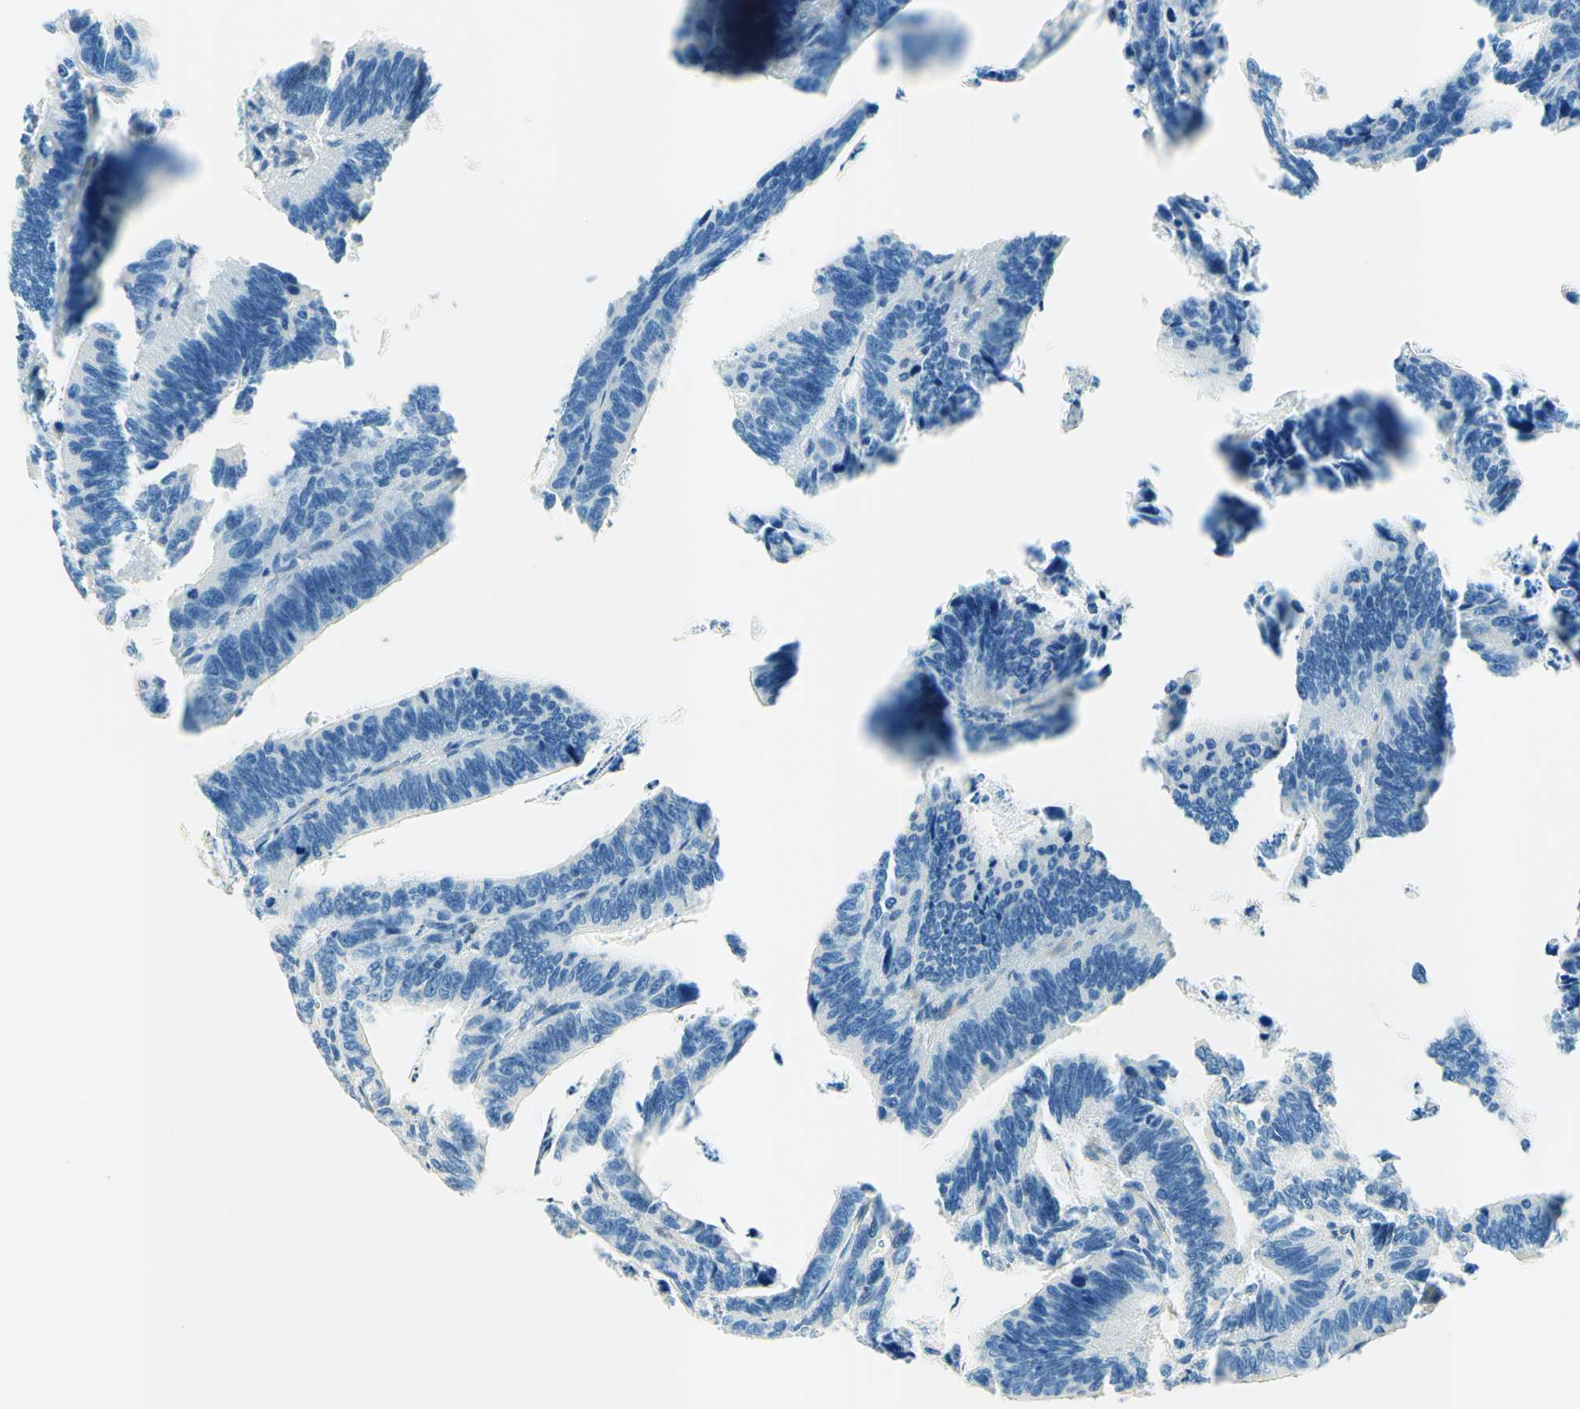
{"staining": {"intensity": "negative", "quantity": "none", "location": "none"}, "tissue": "colorectal cancer", "cell_type": "Tumor cells", "image_type": "cancer", "snomed": [{"axis": "morphology", "description": "Adenocarcinoma, NOS"}, {"axis": "topography", "description": "Colon"}], "caption": "IHC histopathology image of human colorectal adenocarcinoma stained for a protein (brown), which shows no positivity in tumor cells.", "gene": "TAOK2", "patient": {"sex": "male", "age": 72}}